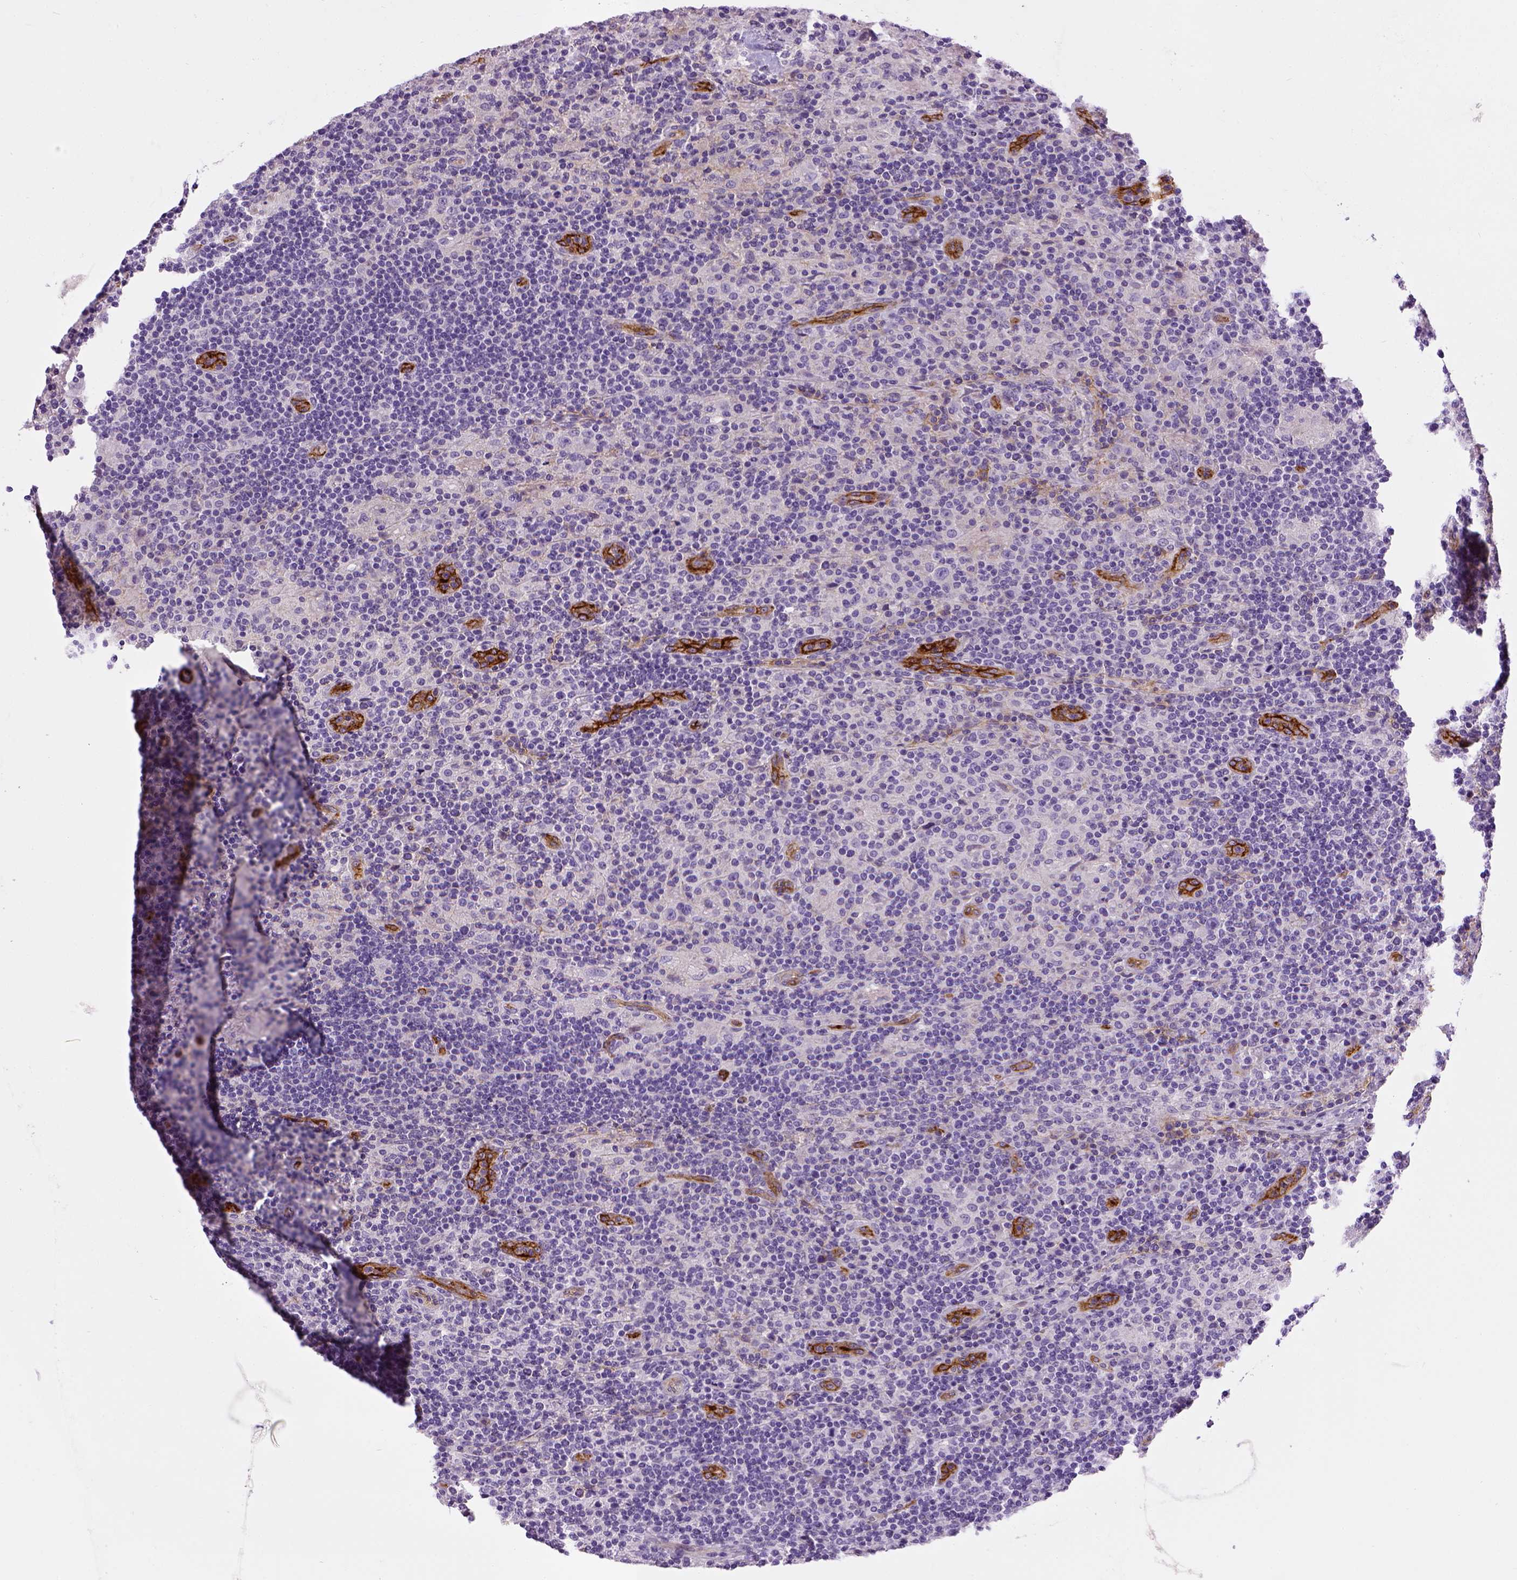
{"staining": {"intensity": "negative", "quantity": "none", "location": "none"}, "tissue": "lymphoma", "cell_type": "Tumor cells", "image_type": "cancer", "snomed": [{"axis": "morphology", "description": "Hodgkin's disease, NOS"}, {"axis": "topography", "description": "Lymph node"}], "caption": "There is no significant expression in tumor cells of Hodgkin's disease.", "gene": "ENG", "patient": {"sex": "male", "age": 70}}